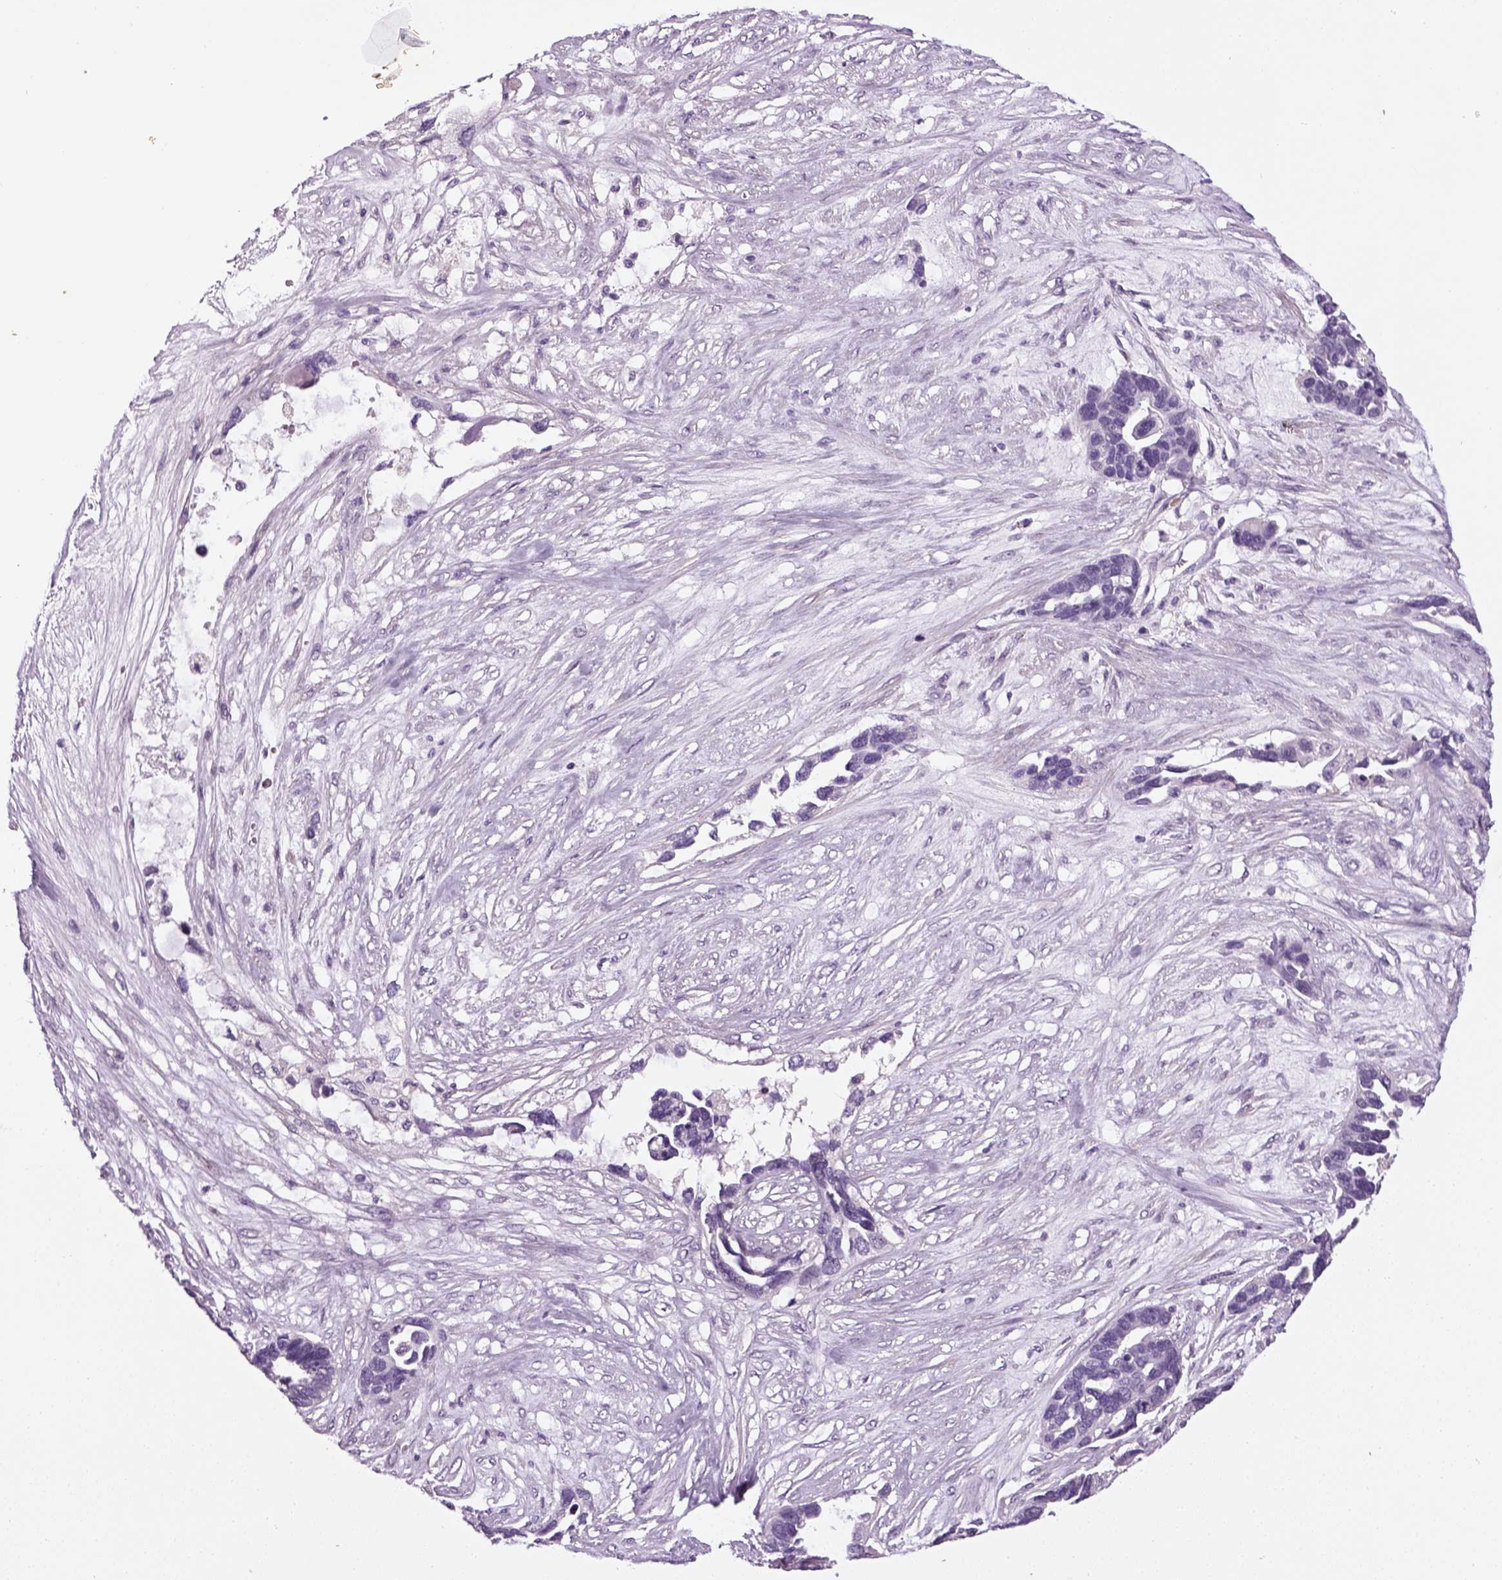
{"staining": {"intensity": "negative", "quantity": "none", "location": "none"}, "tissue": "ovarian cancer", "cell_type": "Tumor cells", "image_type": "cancer", "snomed": [{"axis": "morphology", "description": "Cystadenocarcinoma, serous, NOS"}, {"axis": "topography", "description": "Ovary"}], "caption": "This is an immunohistochemistry (IHC) photomicrograph of human ovarian cancer (serous cystadenocarcinoma). There is no staining in tumor cells.", "gene": "ELOVL3", "patient": {"sex": "female", "age": 54}}